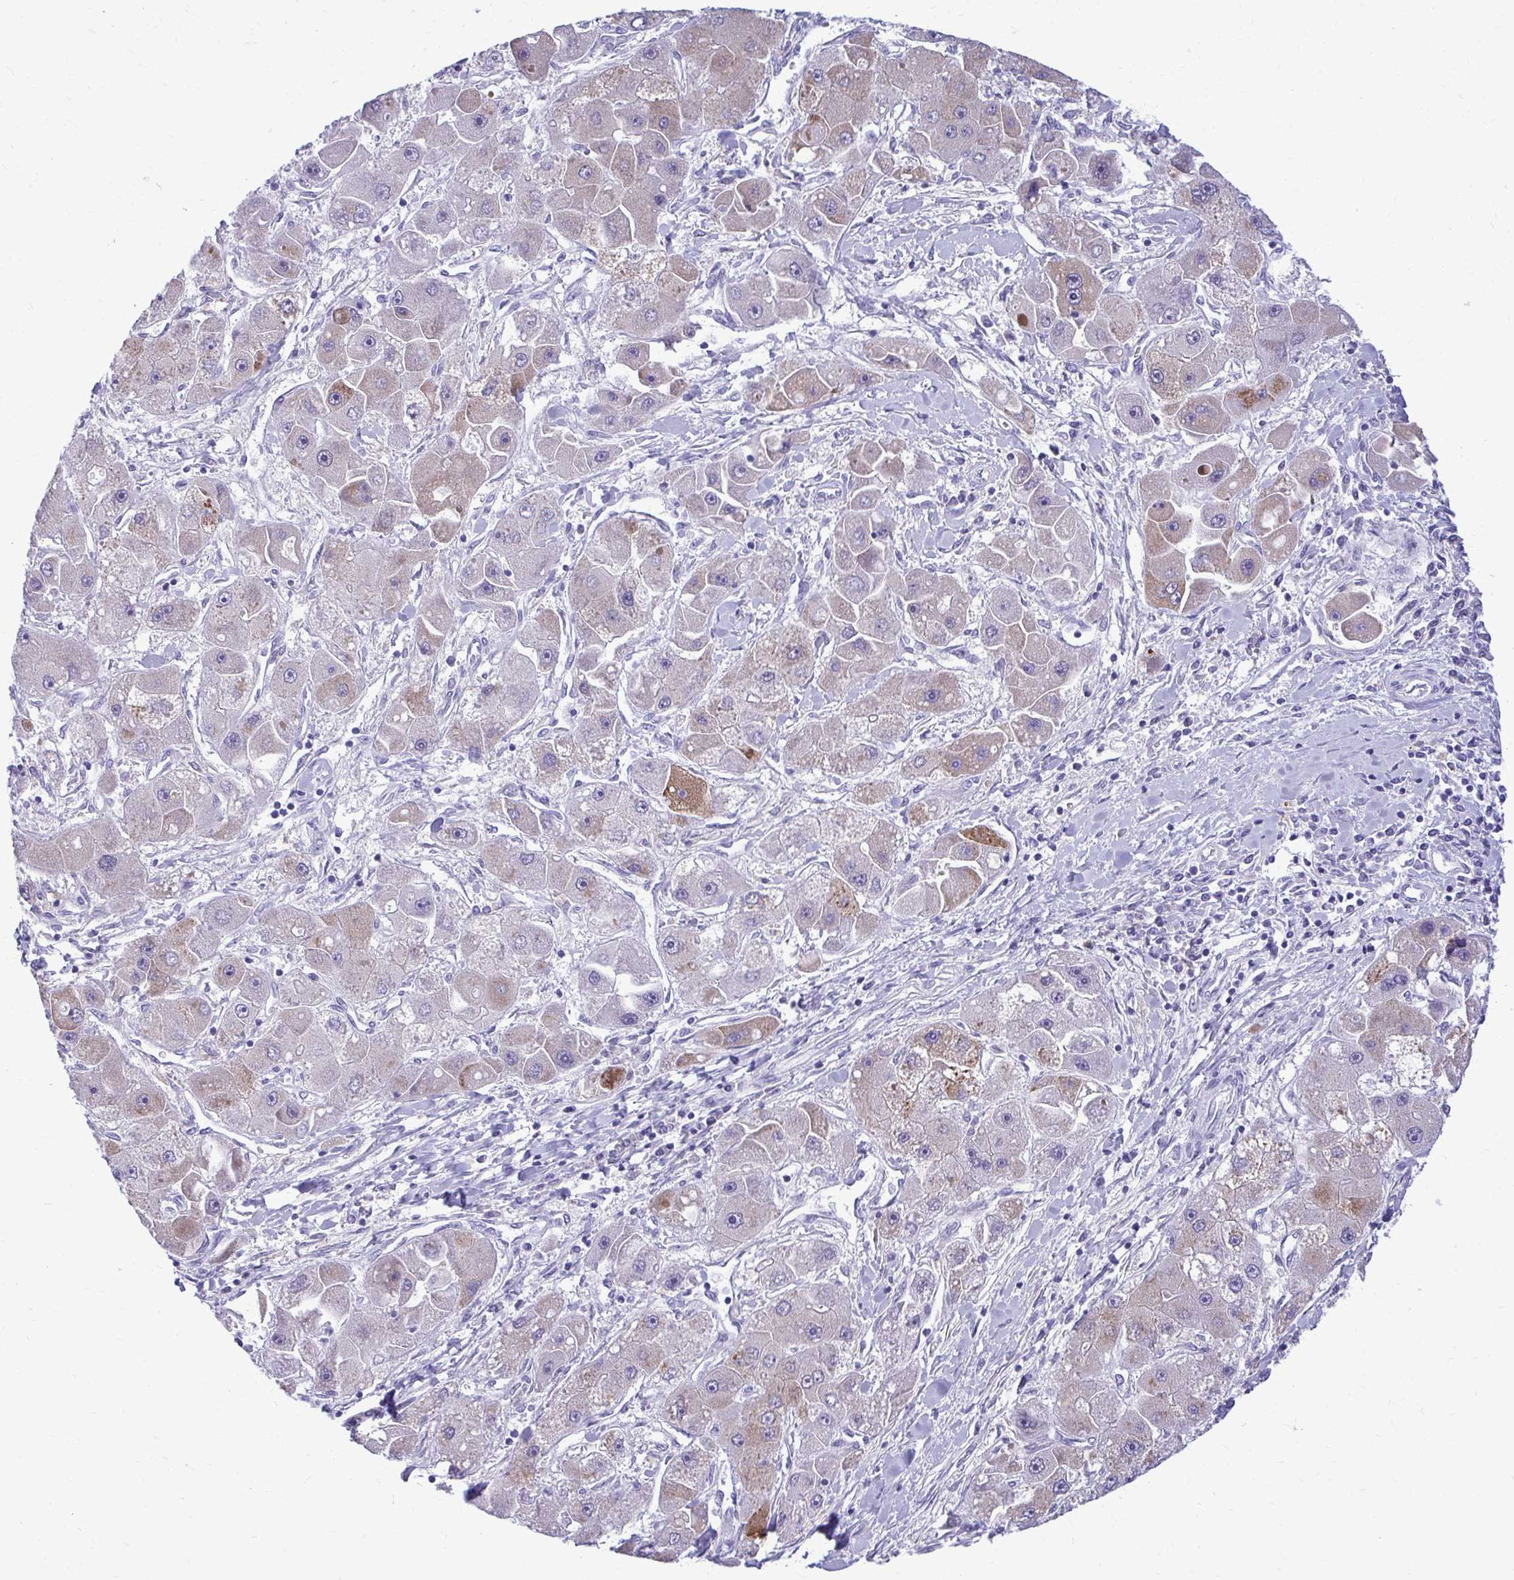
{"staining": {"intensity": "moderate", "quantity": "25%-75%", "location": "cytoplasmic/membranous"}, "tissue": "liver cancer", "cell_type": "Tumor cells", "image_type": "cancer", "snomed": [{"axis": "morphology", "description": "Carcinoma, Hepatocellular, NOS"}, {"axis": "topography", "description": "Liver"}], "caption": "Immunohistochemistry (DAB (3,3'-diaminobenzidine)) staining of human liver cancer shows moderate cytoplasmic/membranous protein expression in approximately 25%-75% of tumor cells.", "gene": "AIG1", "patient": {"sex": "male", "age": 24}}